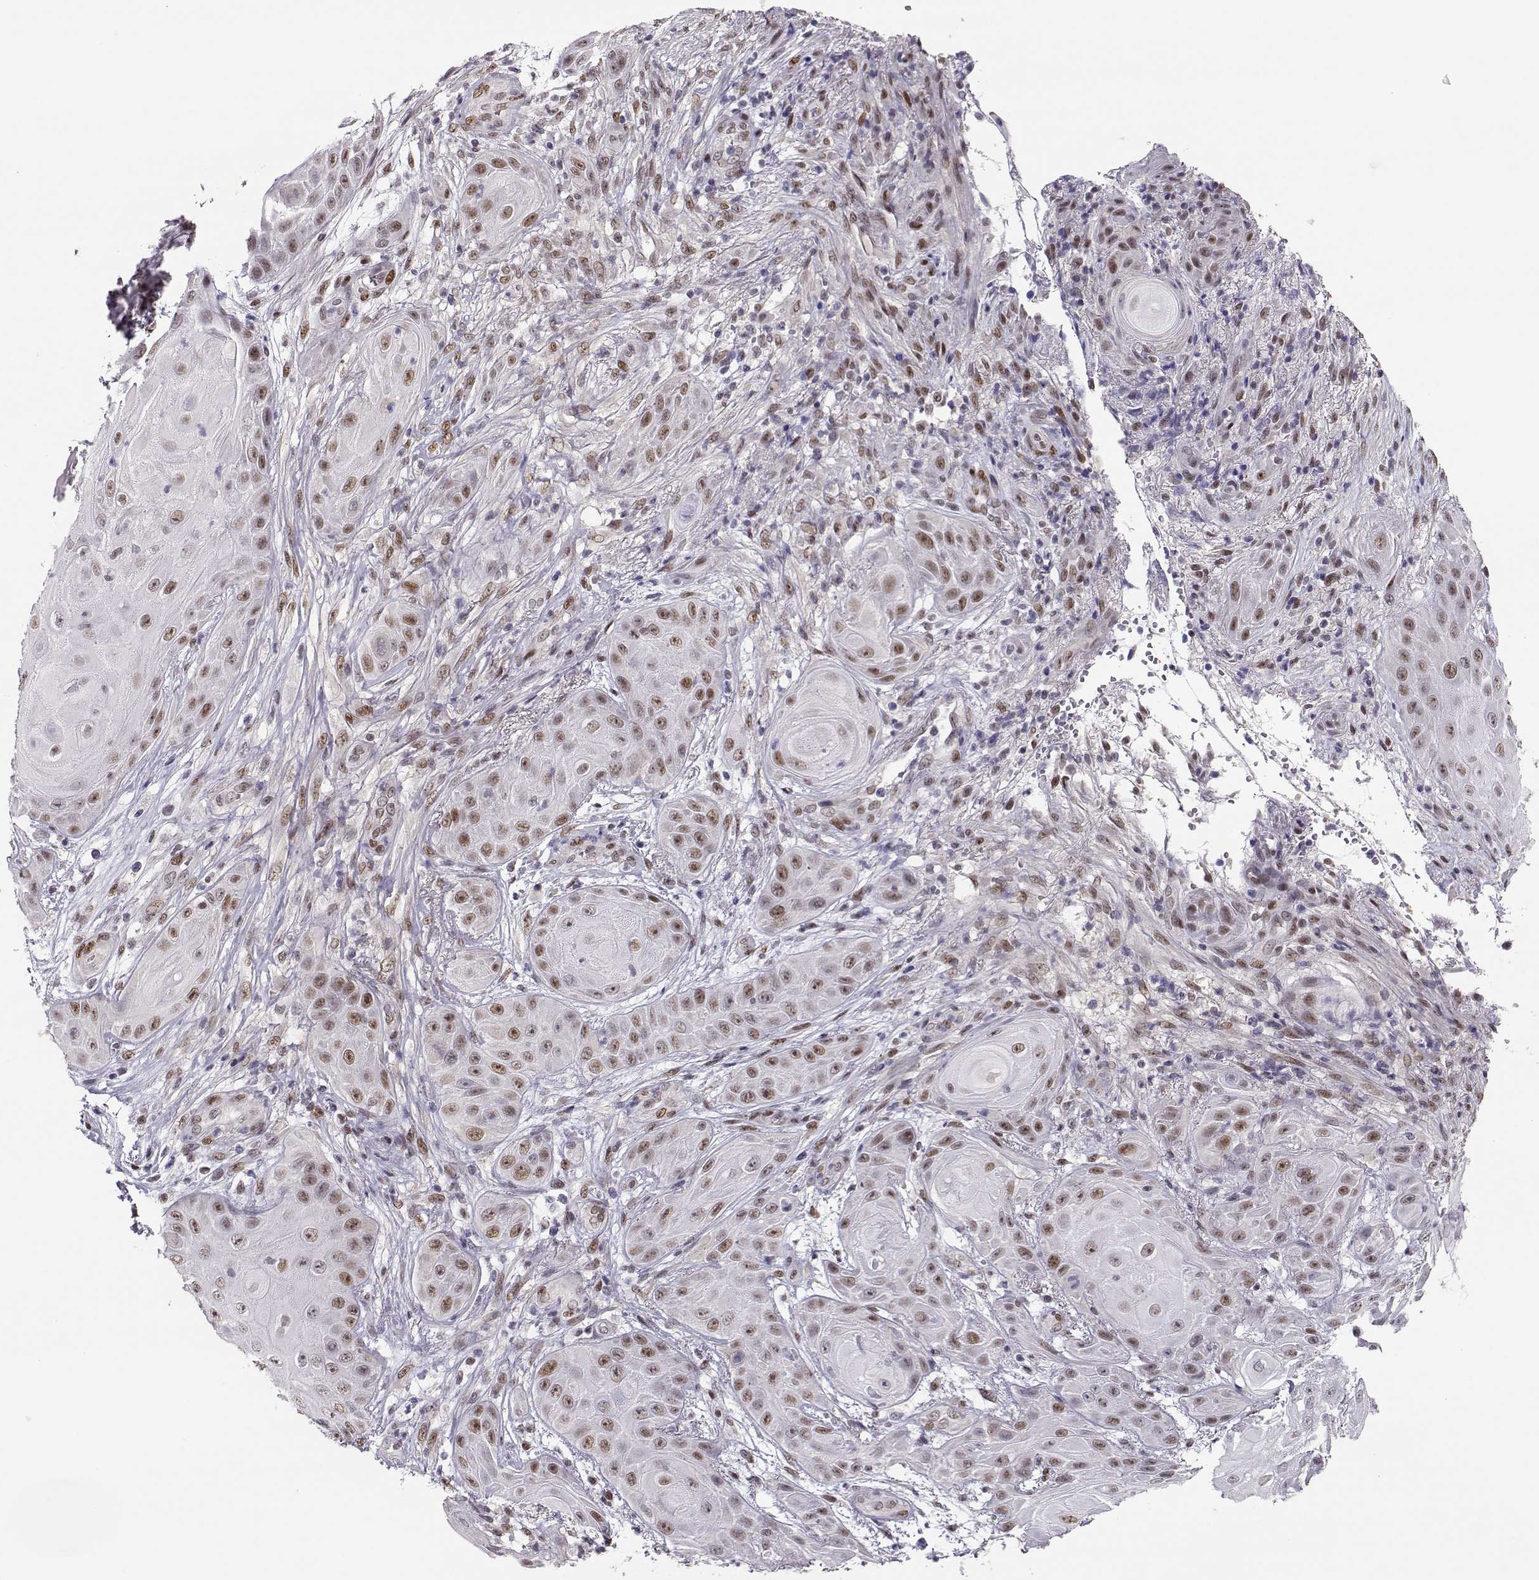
{"staining": {"intensity": "weak", "quantity": ">75%", "location": "nuclear"}, "tissue": "skin cancer", "cell_type": "Tumor cells", "image_type": "cancer", "snomed": [{"axis": "morphology", "description": "Squamous cell carcinoma, NOS"}, {"axis": "topography", "description": "Skin"}], "caption": "Approximately >75% of tumor cells in human skin cancer (squamous cell carcinoma) demonstrate weak nuclear protein staining as visualized by brown immunohistochemical staining.", "gene": "POLI", "patient": {"sex": "male", "age": 62}}